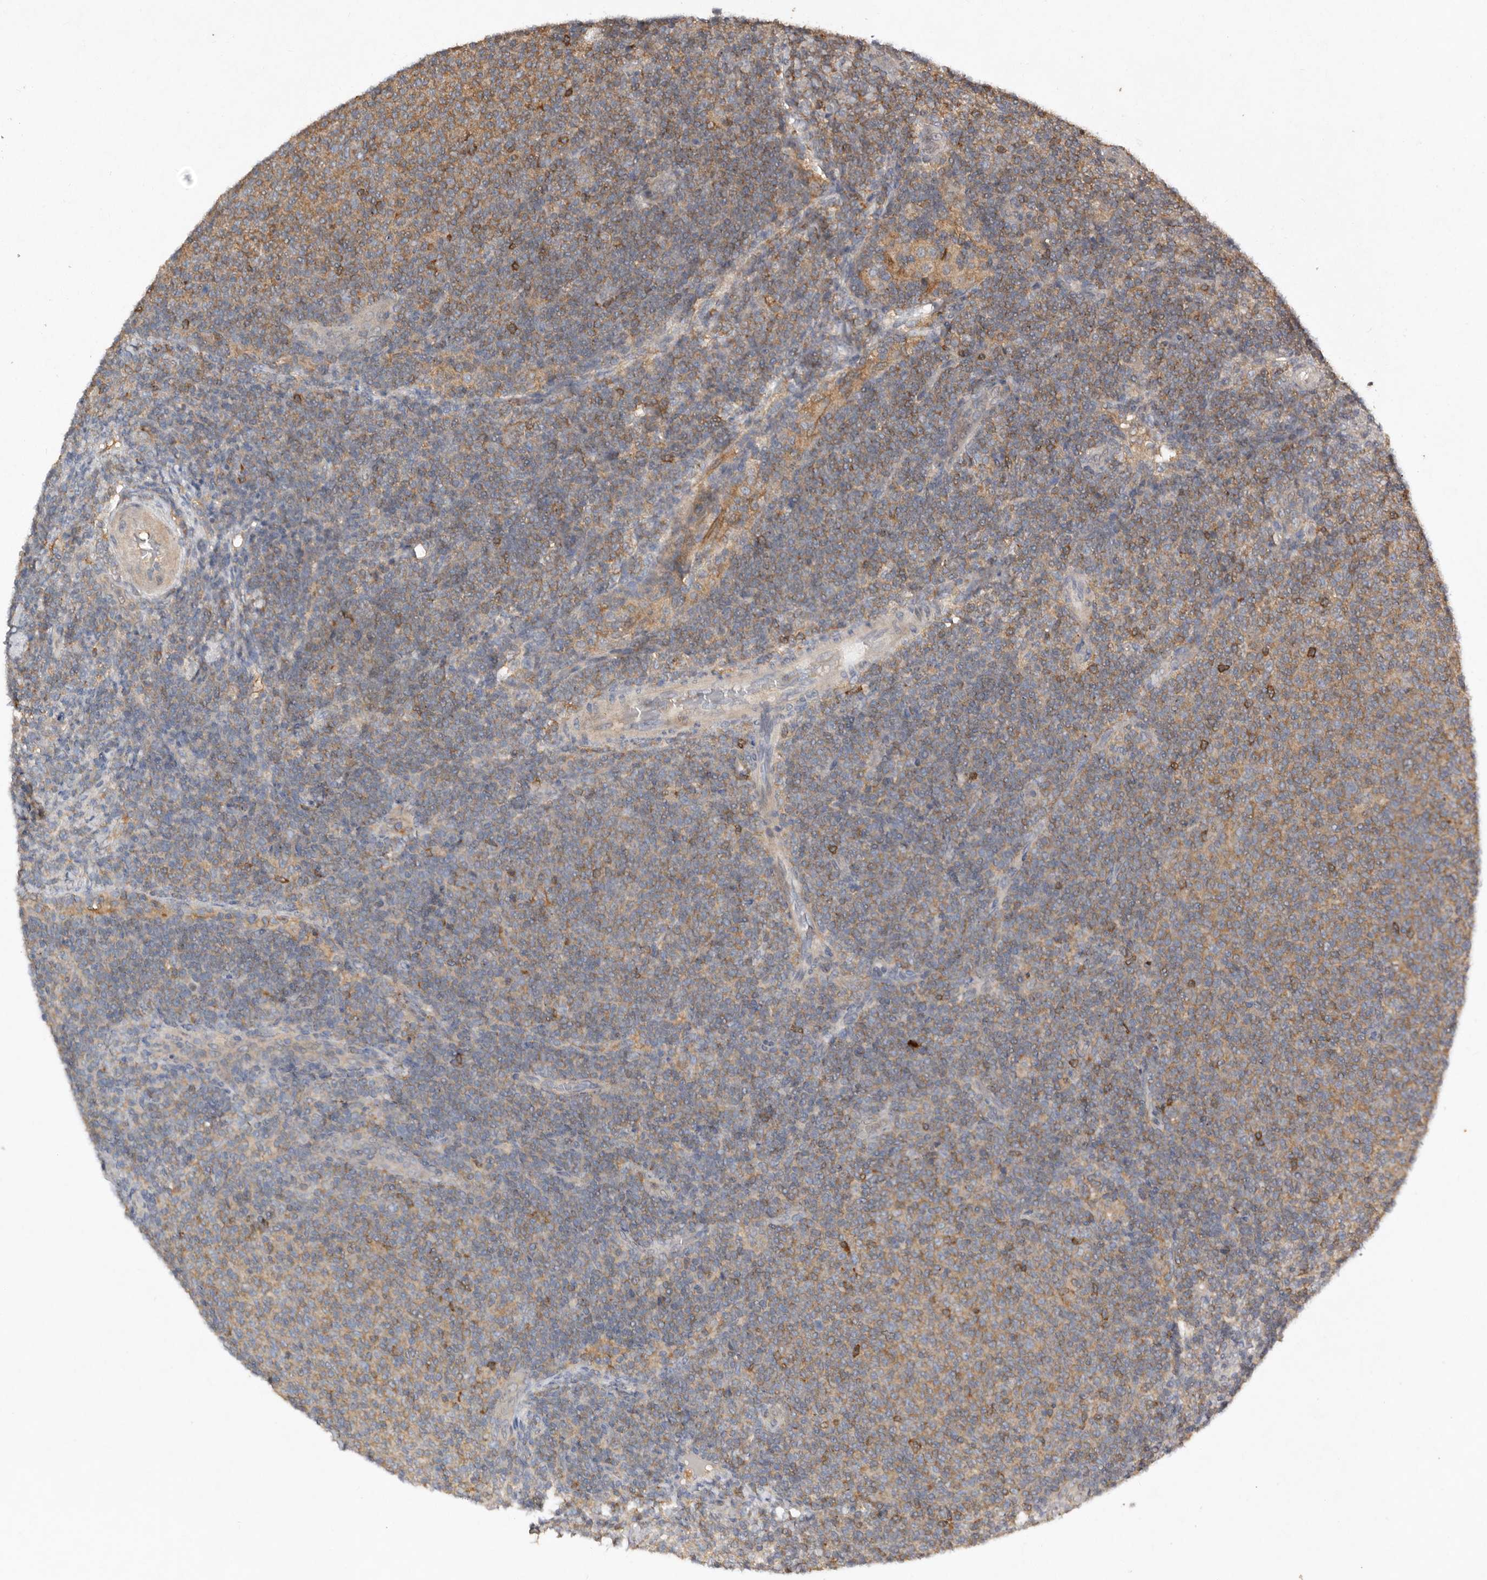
{"staining": {"intensity": "moderate", "quantity": "<25%", "location": "cytoplasmic/membranous"}, "tissue": "lymphoma", "cell_type": "Tumor cells", "image_type": "cancer", "snomed": [{"axis": "morphology", "description": "Malignant lymphoma, non-Hodgkin's type, Low grade"}, {"axis": "topography", "description": "Lymph node"}], "caption": "Lymphoma stained for a protein (brown) reveals moderate cytoplasmic/membranous positive expression in about <25% of tumor cells.", "gene": "EDEM1", "patient": {"sex": "male", "age": 66}}